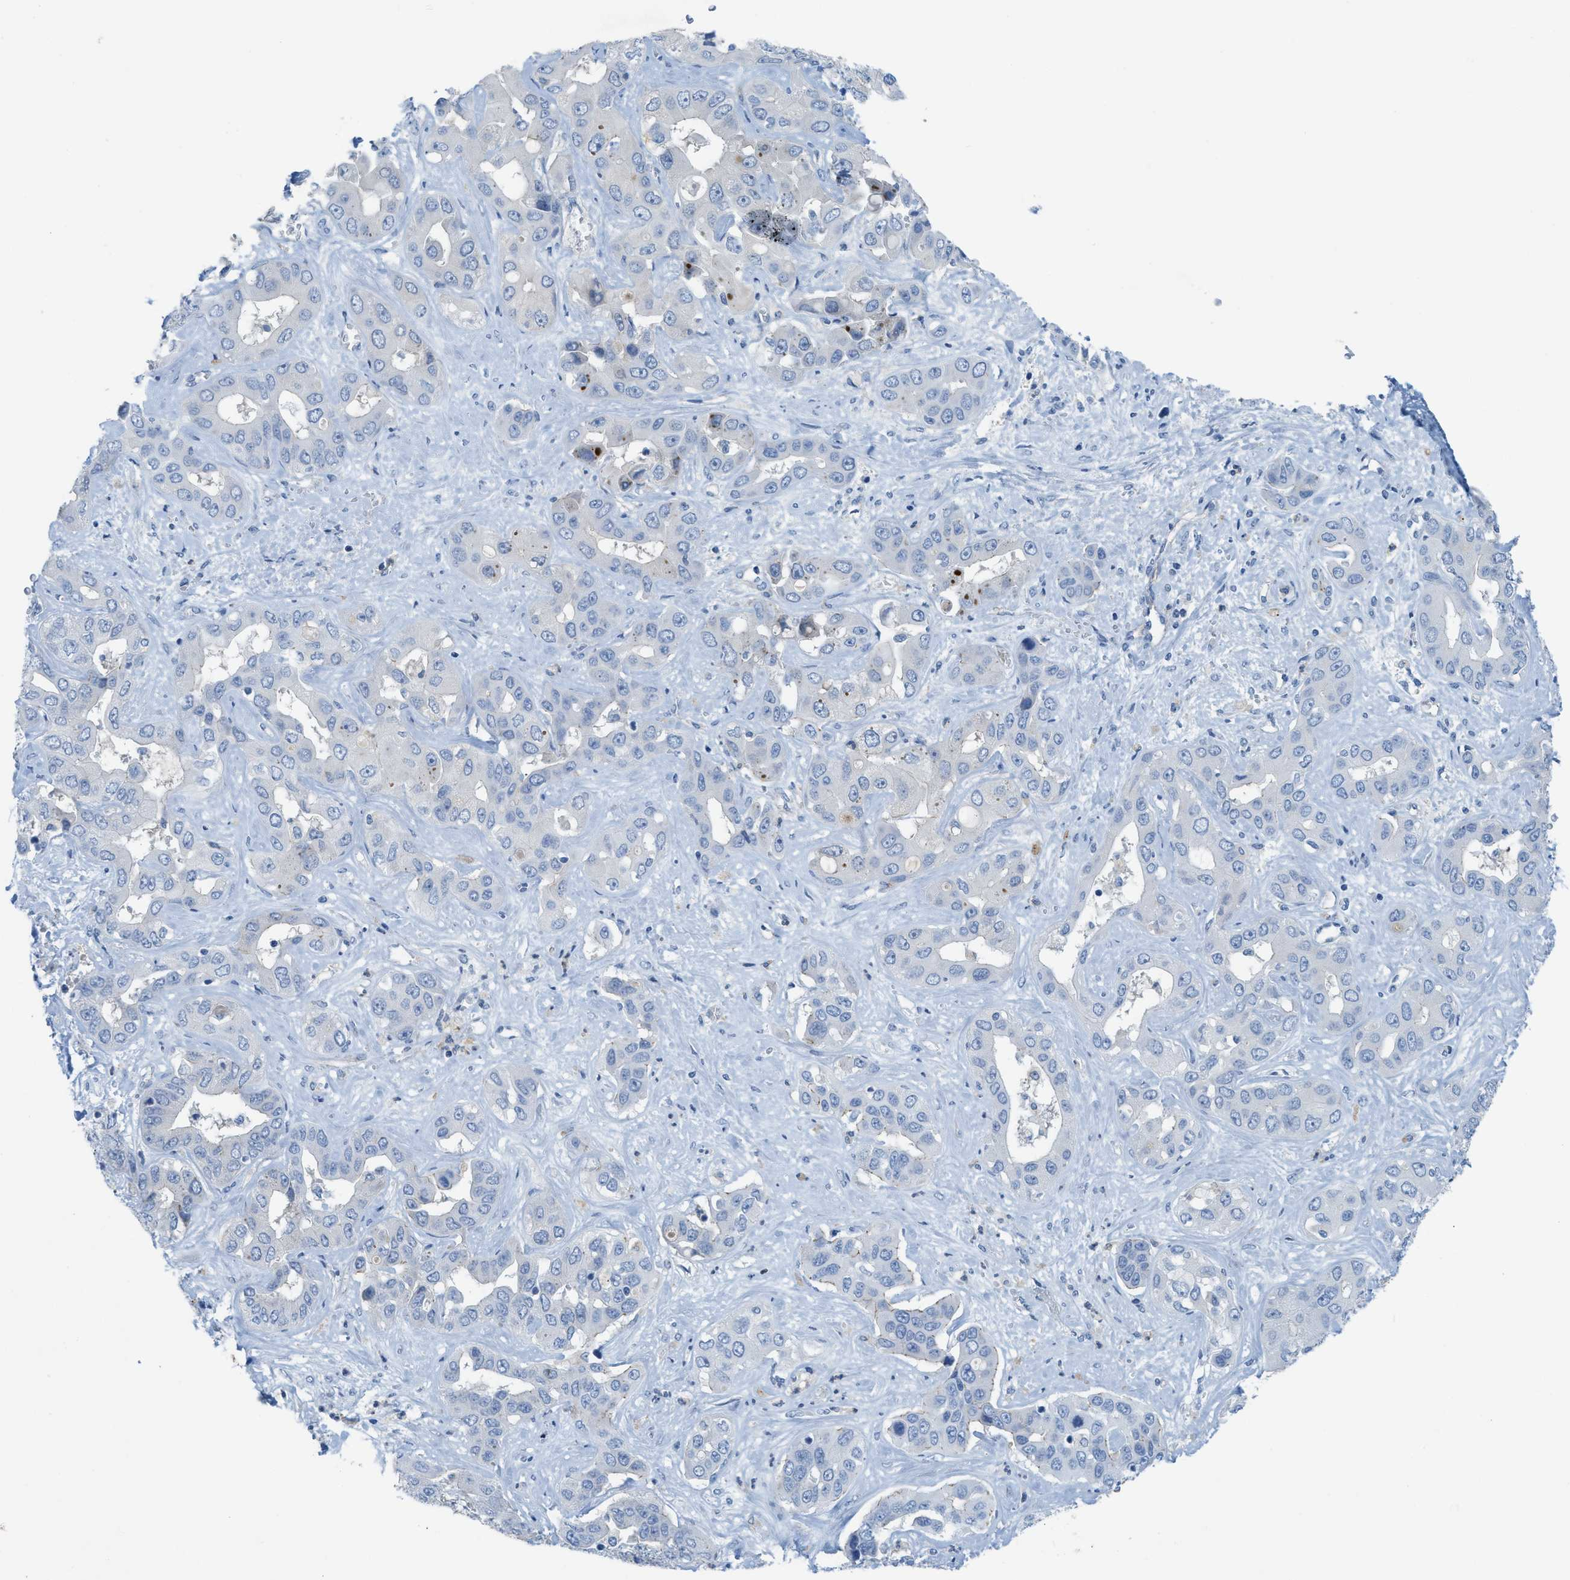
{"staining": {"intensity": "negative", "quantity": "none", "location": "none"}, "tissue": "liver cancer", "cell_type": "Tumor cells", "image_type": "cancer", "snomed": [{"axis": "morphology", "description": "Cholangiocarcinoma"}, {"axis": "topography", "description": "Liver"}], "caption": "A histopathology image of human liver cancer is negative for staining in tumor cells.", "gene": "CRB3", "patient": {"sex": "female", "age": 52}}